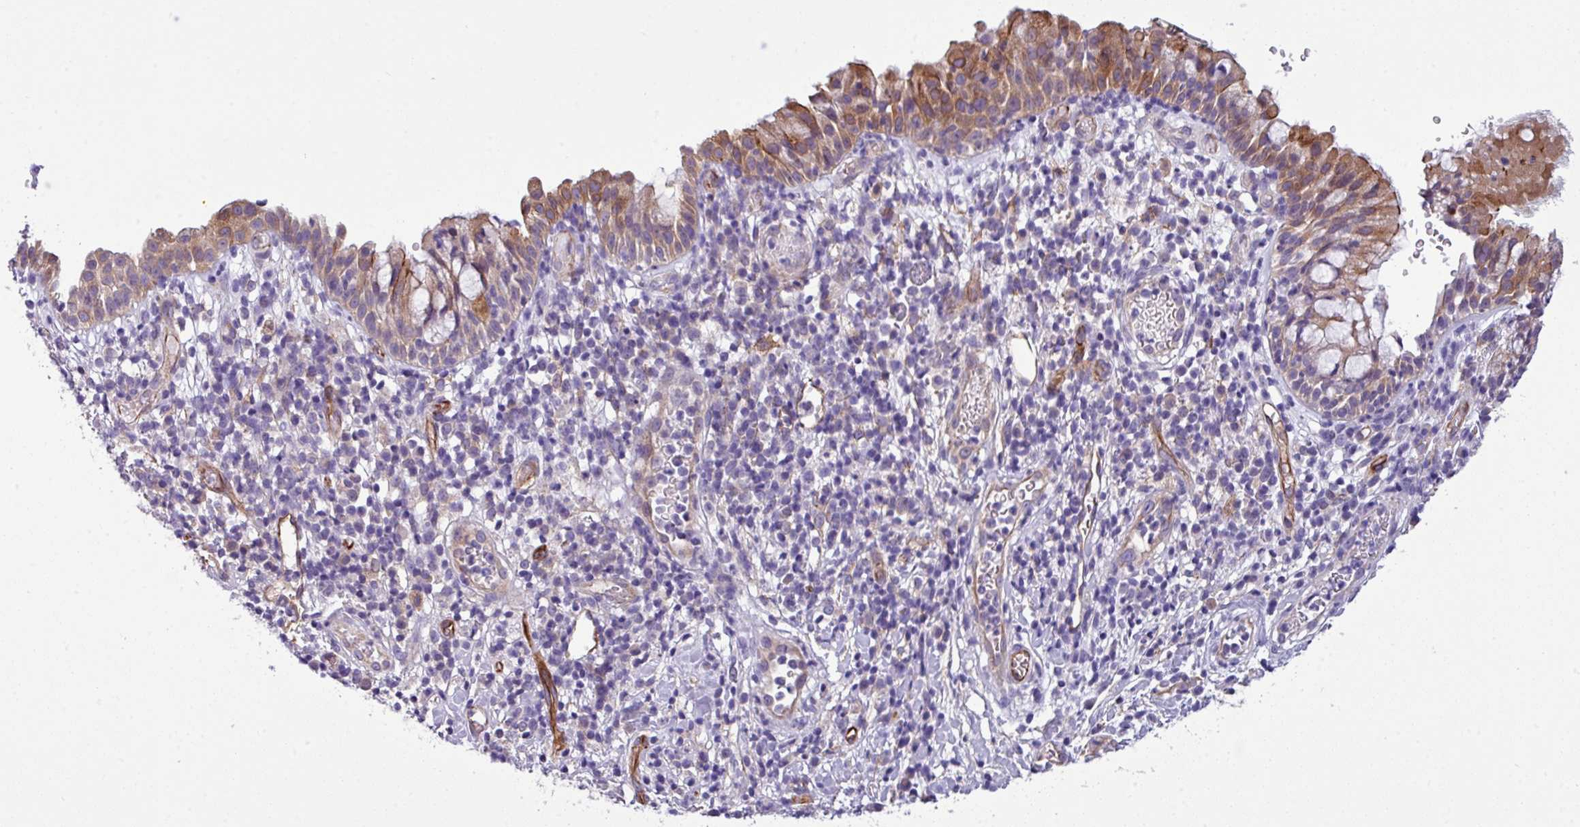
{"staining": {"intensity": "moderate", "quantity": ">75%", "location": "cytoplasmic/membranous"}, "tissue": "nasopharynx", "cell_type": "Respiratory epithelial cells", "image_type": "normal", "snomed": [{"axis": "morphology", "description": "Normal tissue, NOS"}, {"axis": "topography", "description": "Nasopharynx"}], "caption": "Protein expression analysis of unremarkable human nasopharynx reveals moderate cytoplasmic/membranous expression in approximately >75% of respiratory epithelial cells. (Stains: DAB in brown, nuclei in blue, Microscopy: brightfield microscopy at high magnification).", "gene": "PARD6A", "patient": {"sex": "male", "age": 65}}